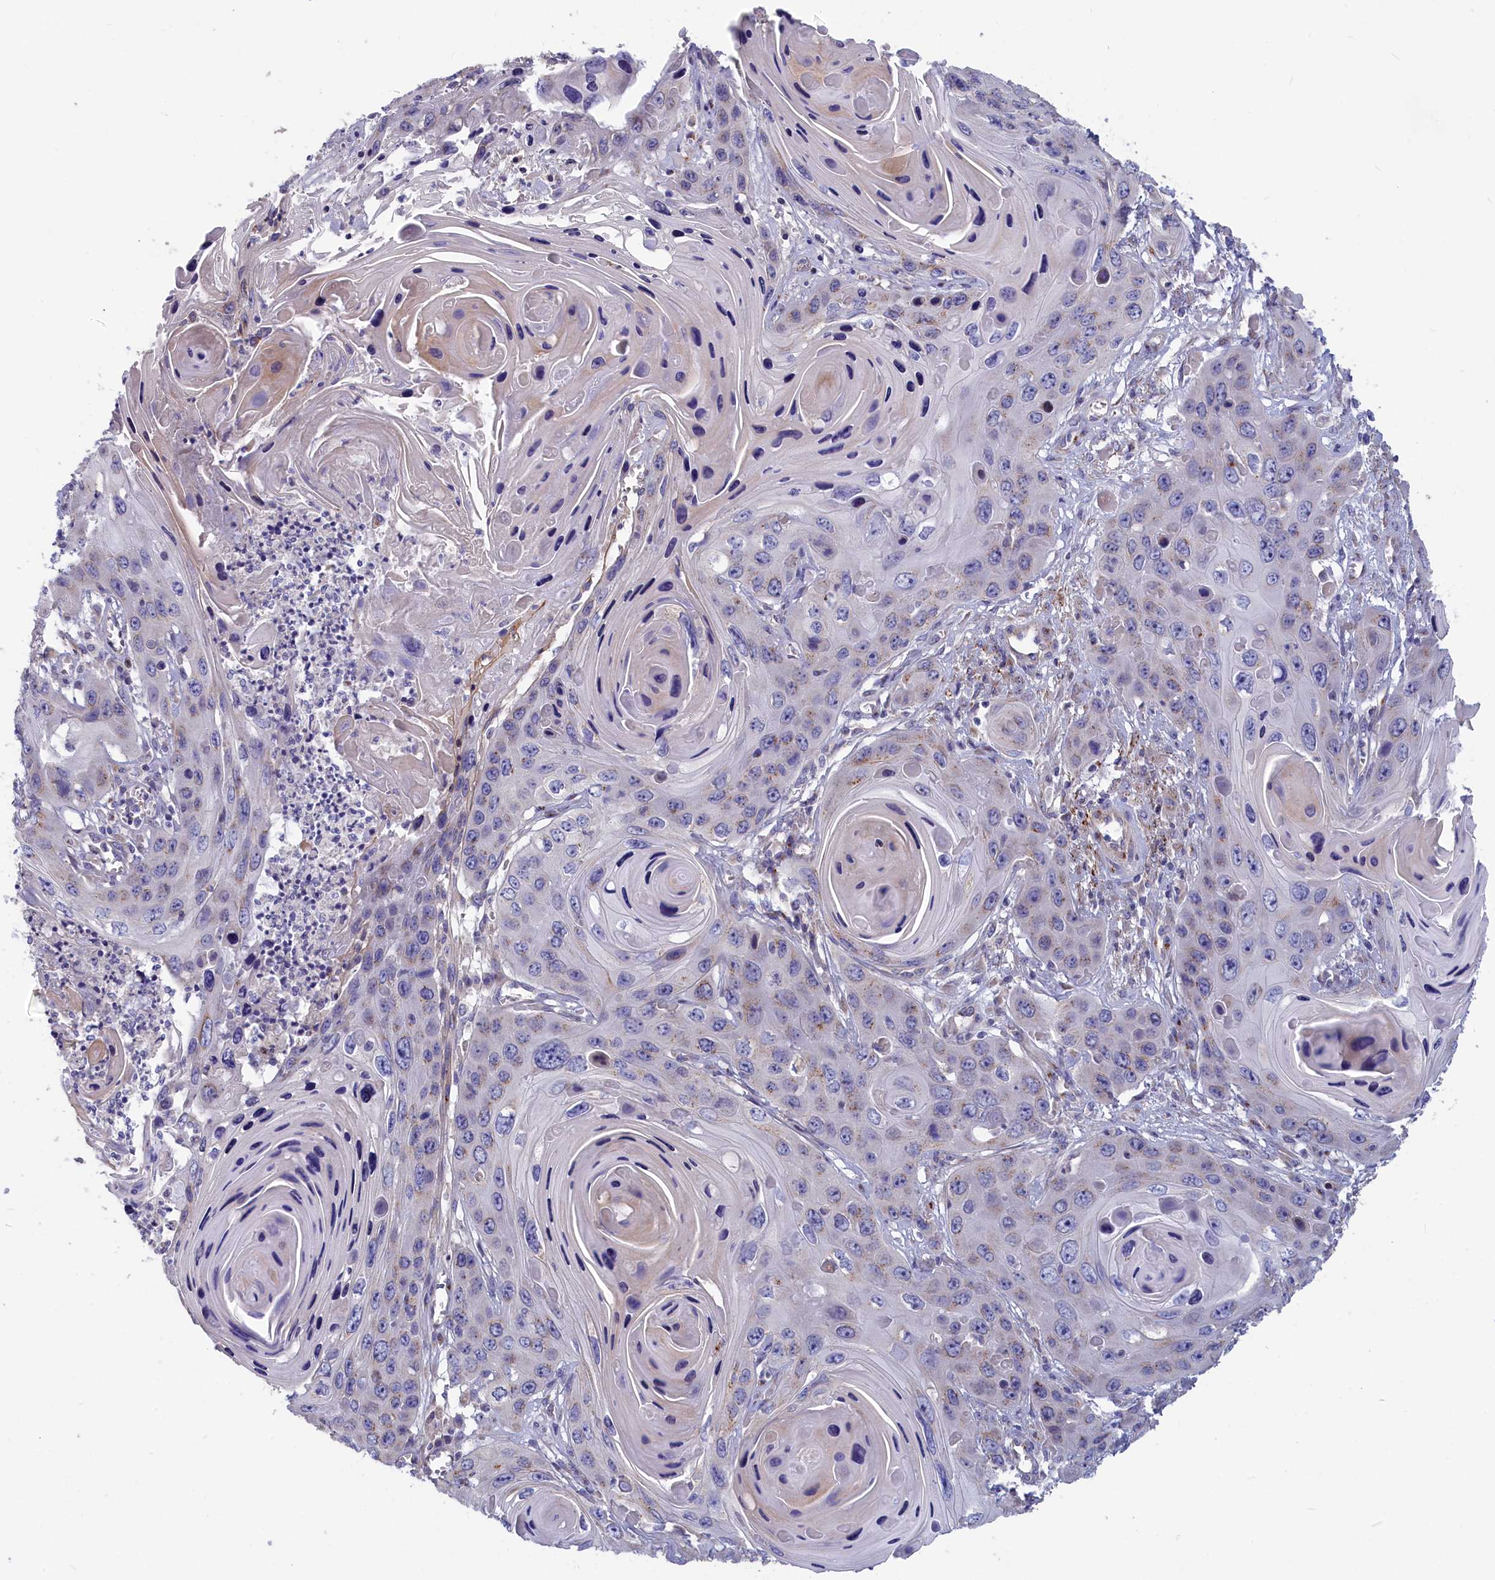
{"staining": {"intensity": "weak", "quantity": "<25%", "location": "cytoplasmic/membranous"}, "tissue": "skin cancer", "cell_type": "Tumor cells", "image_type": "cancer", "snomed": [{"axis": "morphology", "description": "Squamous cell carcinoma, NOS"}, {"axis": "topography", "description": "Skin"}], "caption": "Protein analysis of skin cancer shows no significant positivity in tumor cells.", "gene": "TUBGCP4", "patient": {"sex": "male", "age": 55}}